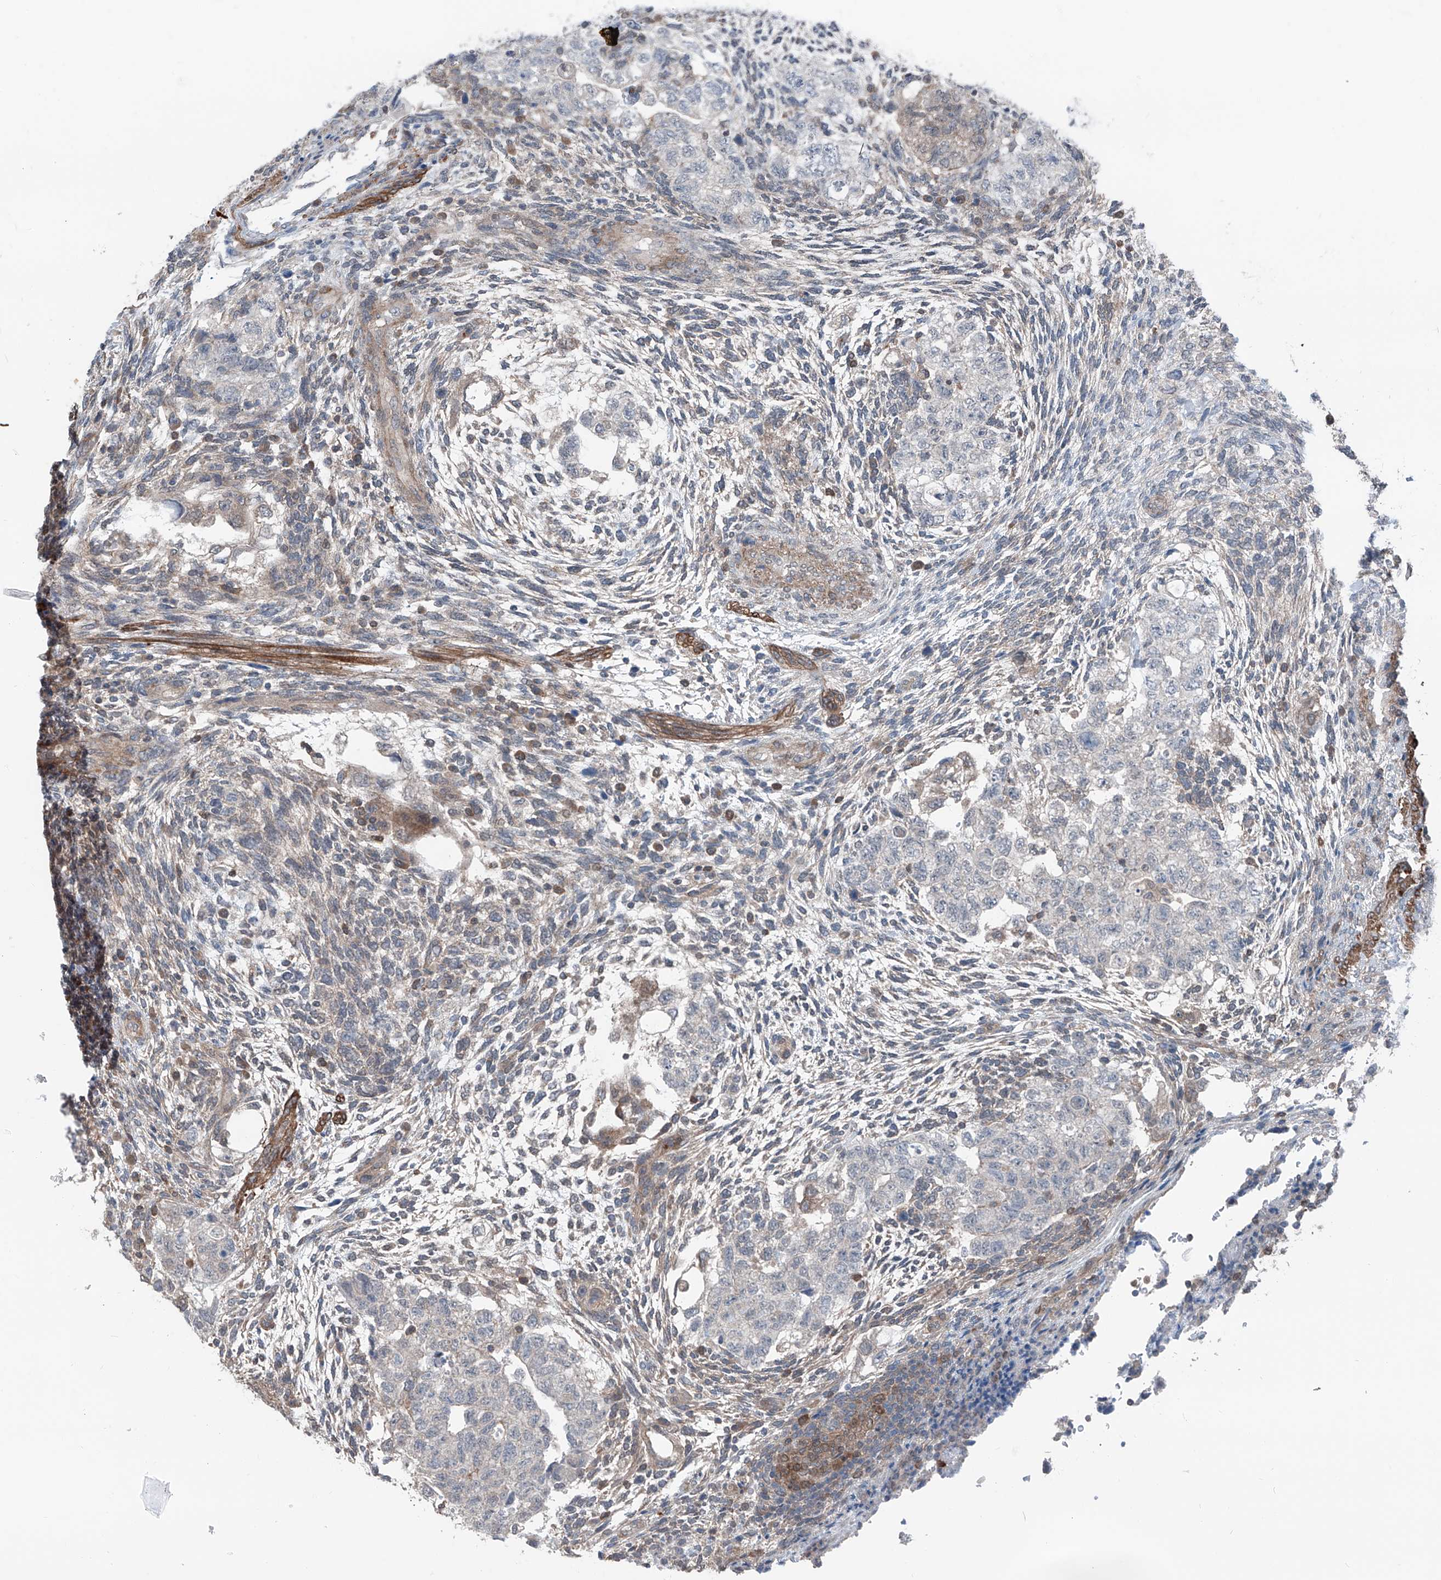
{"staining": {"intensity": "negative", "quantity": "none", "location": "none"}, "tissue": "testis cancer", "cell_type": "Tumor cells", "image_type": "cancer", "snomed": [{"axis": "morphology", "description": "Normal tissue, NOS"}, {"axis": "morphology", "description": "Carcinoma, Embryonal, NOS"}, {"axis": "topography", "description": "Testis"}], "caption": "Immunohistochemistry (IHC) histopathology image of human testis cancer stained for a protein (brown), which shows no staining in tumor cells.", "gene": "HSPB11", "patient": {"sex": "male", "age": 36}}